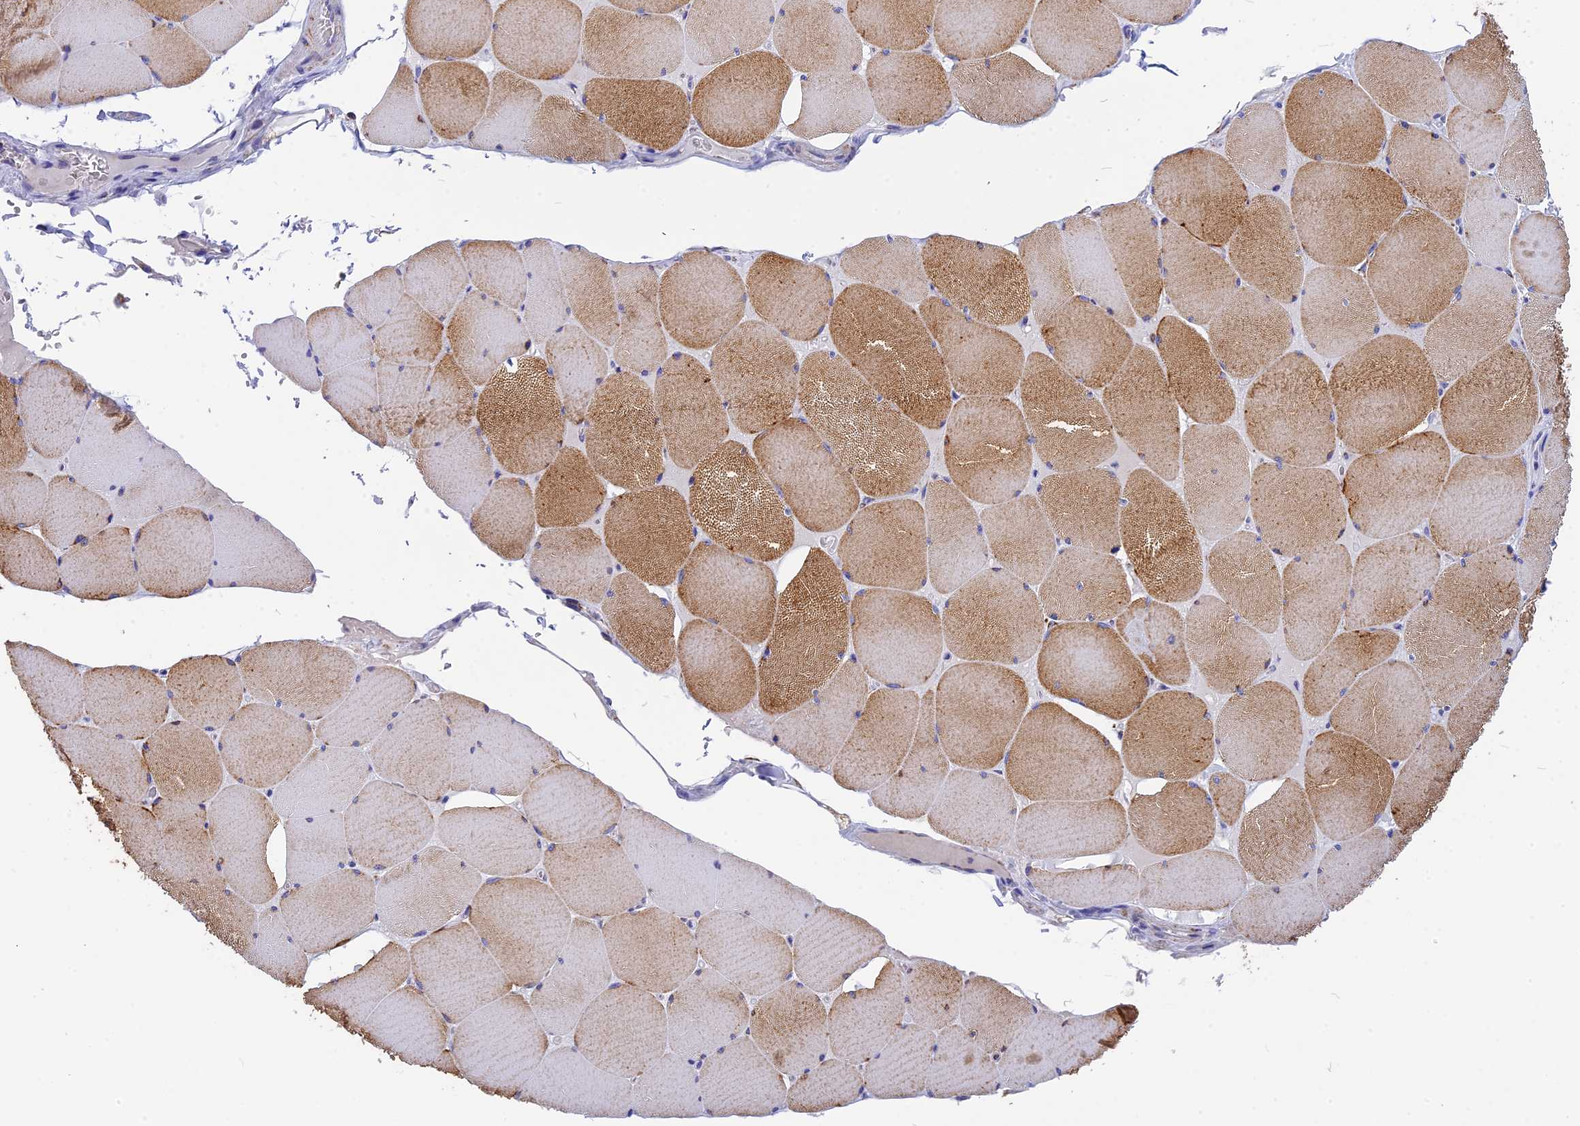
{"staining": {"intensity": "moderate", "quantity": "25%-75%", "location": "cytoplasmic/membranous"}, "tissue": "skeletal muscle", "cell_type": "Myocytes", "image_type": "normal", "snomed": [{"axis": "morphology", "description": "Normal tissue, NOS"}, {"axis": "topography", "description": "Skeletal muscle"}, {"axis": "topography", "description": "Head-Neck"}], "caption": "IHC image of benign human skeletal muscle stained for a protein (brown), which displays medium levels of moderate cytoplasmic/membranous positivity in approximately 25%-75% of myocytes.", "gene": "VDAC2", "patient": {"sex": "male", "age": 66}}